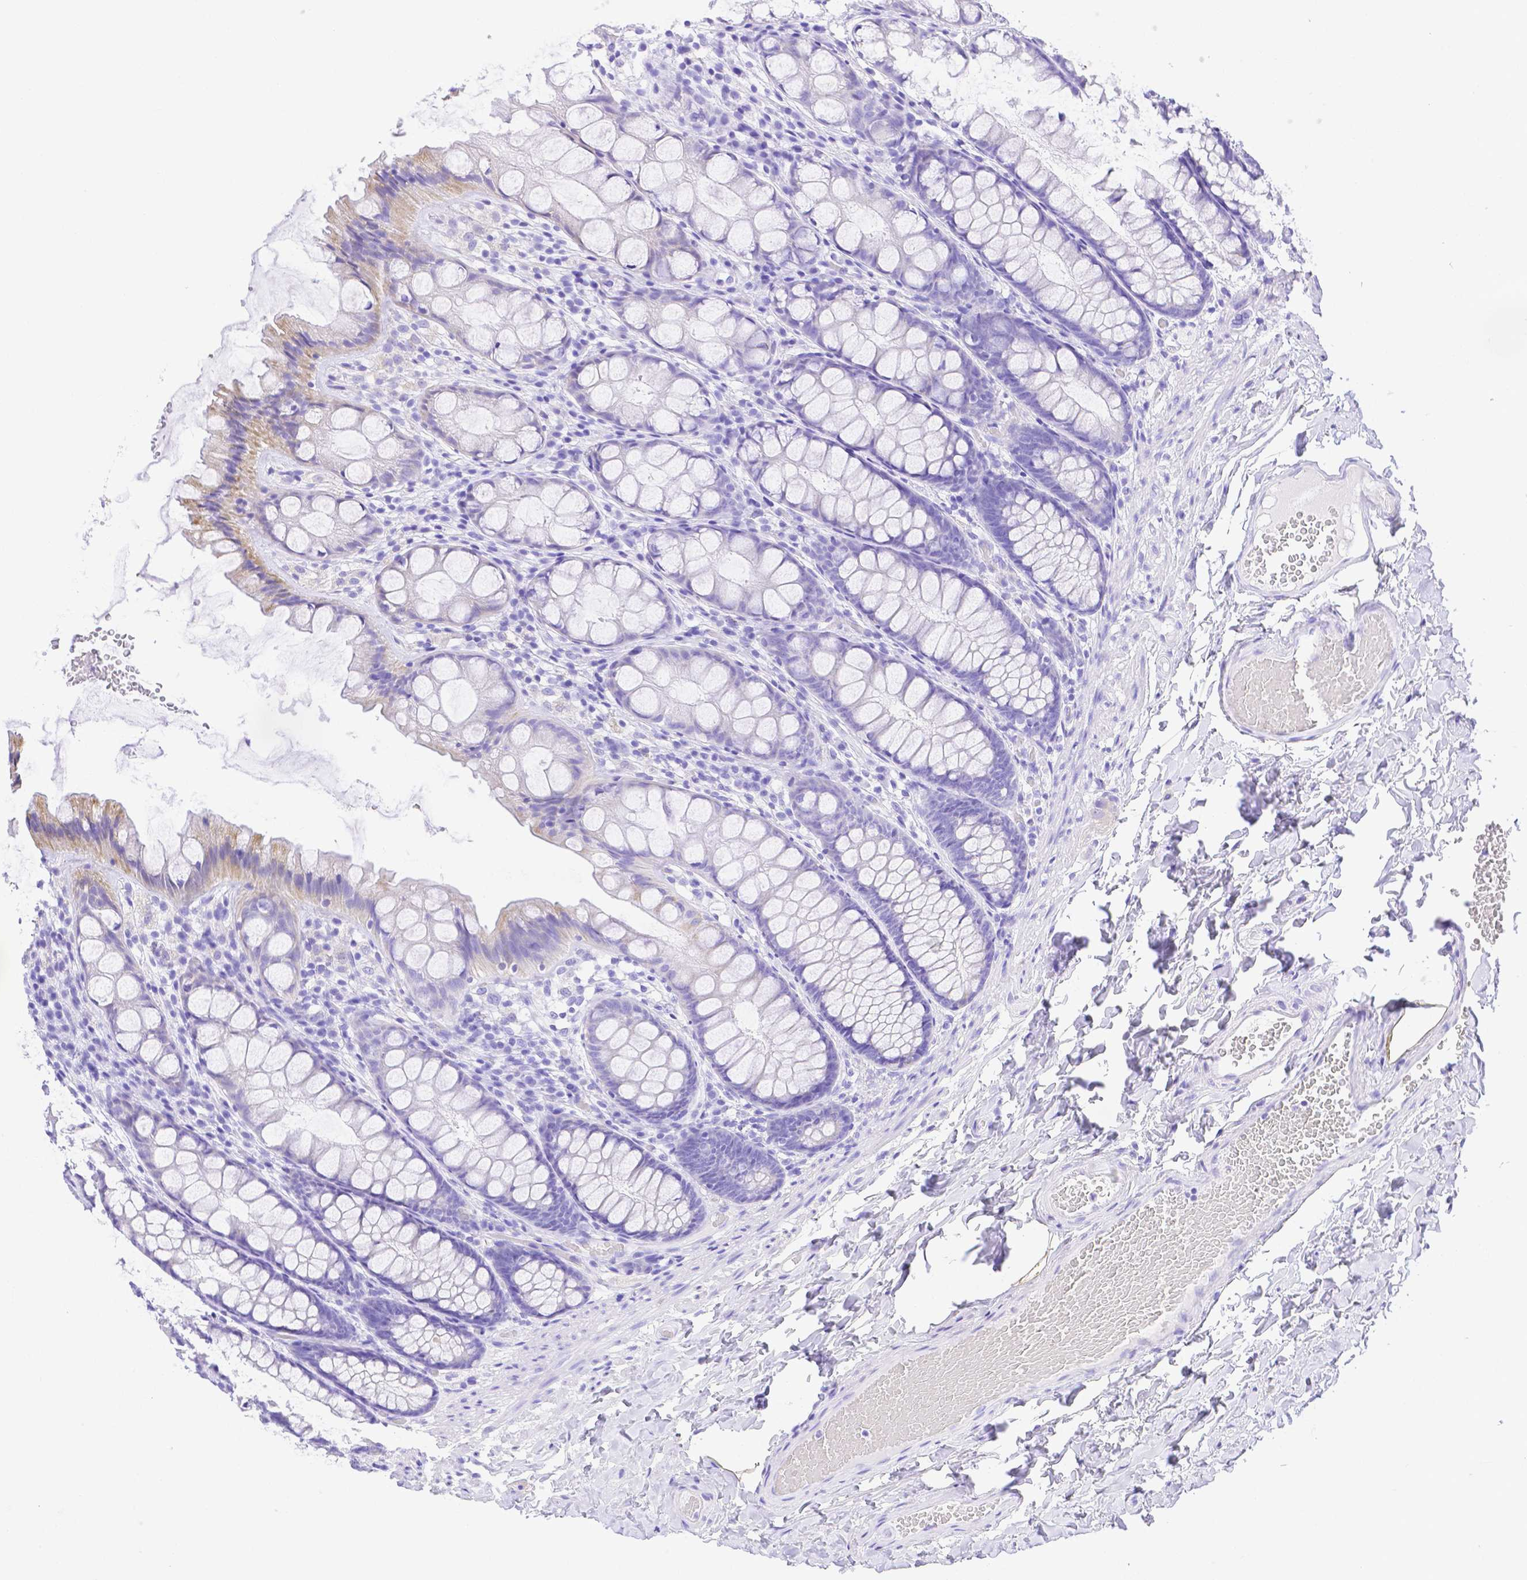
{"staining": {"intensity": "negative", "quantity": "none", "location": "none"}, "tissue": "colon", "cell_type": "Endothelial cells", "image_type": "normal", "snomed": [{"axis": "morphology", "description": "Normal tissue, NOS"}, {"axis": "topography", "description": "Colon"}], "caption": "Endothelial cells are negative for brown protein staining in normal colon. (DAB immunohistochemistry (IHC), high magnification).", "gene": "SMR3A", "patient": {"sex": "male", "age": 47}}